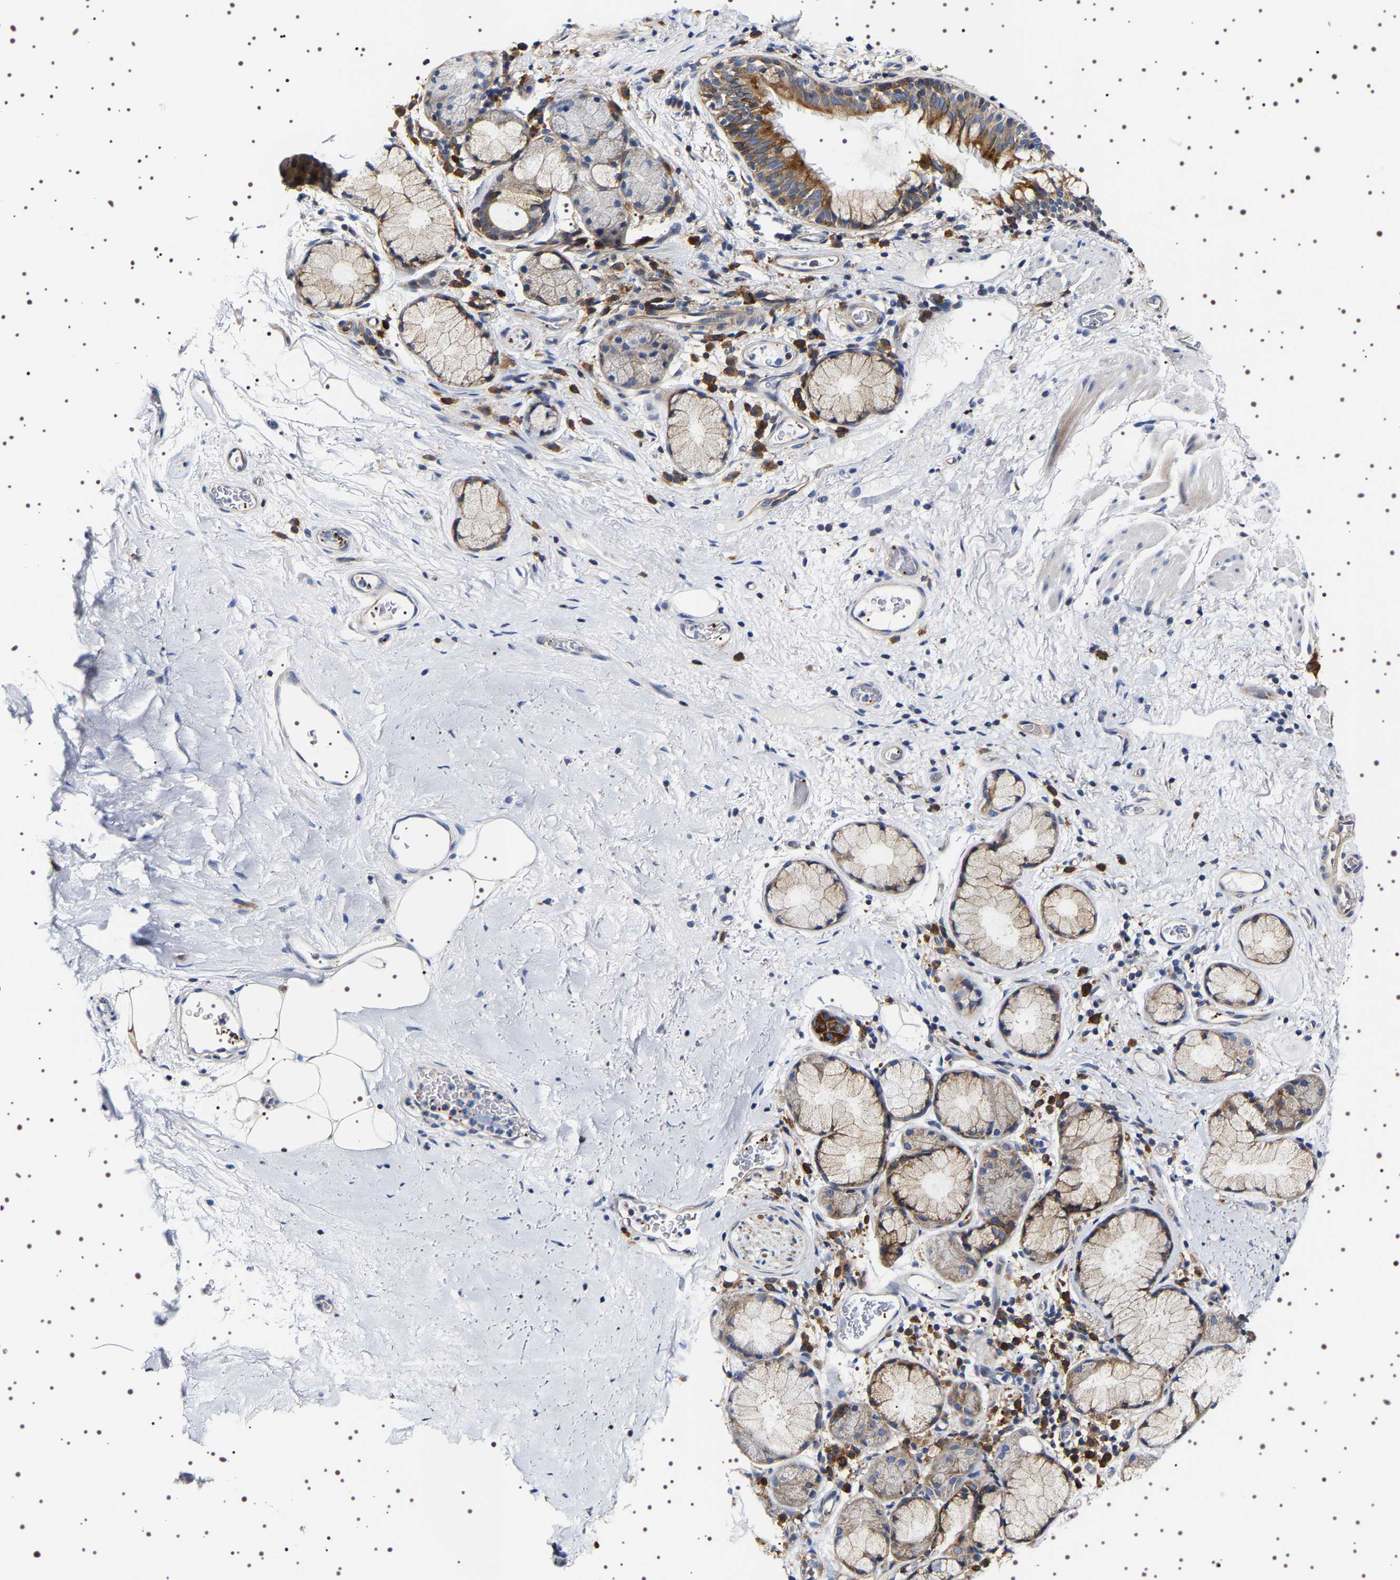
{"staining": {"intensity": "strong", "quantity": ">75%", "location": "cytoplasmic/membranous"}, "tissue": "bronchus", "cell_type": "Respiratory epithelial cells", "image_type": "normal", "snomed": [{"axis": "morphology", "description": "Normal tissue, NOS"}, {"axis": "morphology", "description": "Inflammation, NOS"}, {"axis": "topography", "description": "Cartilage tissue"}, {"axis": "topography", "description": "Bronchus"}], "caption": "Immunohistochemical staining of unremarkable human bronchus exhibits >75% levels of strong cytoplasmic/membranous protein positivity in approximately >75% of respiratory epithelial cells.", "gene": "SQLE", "patient": {"sex": "male", "age": 77}}